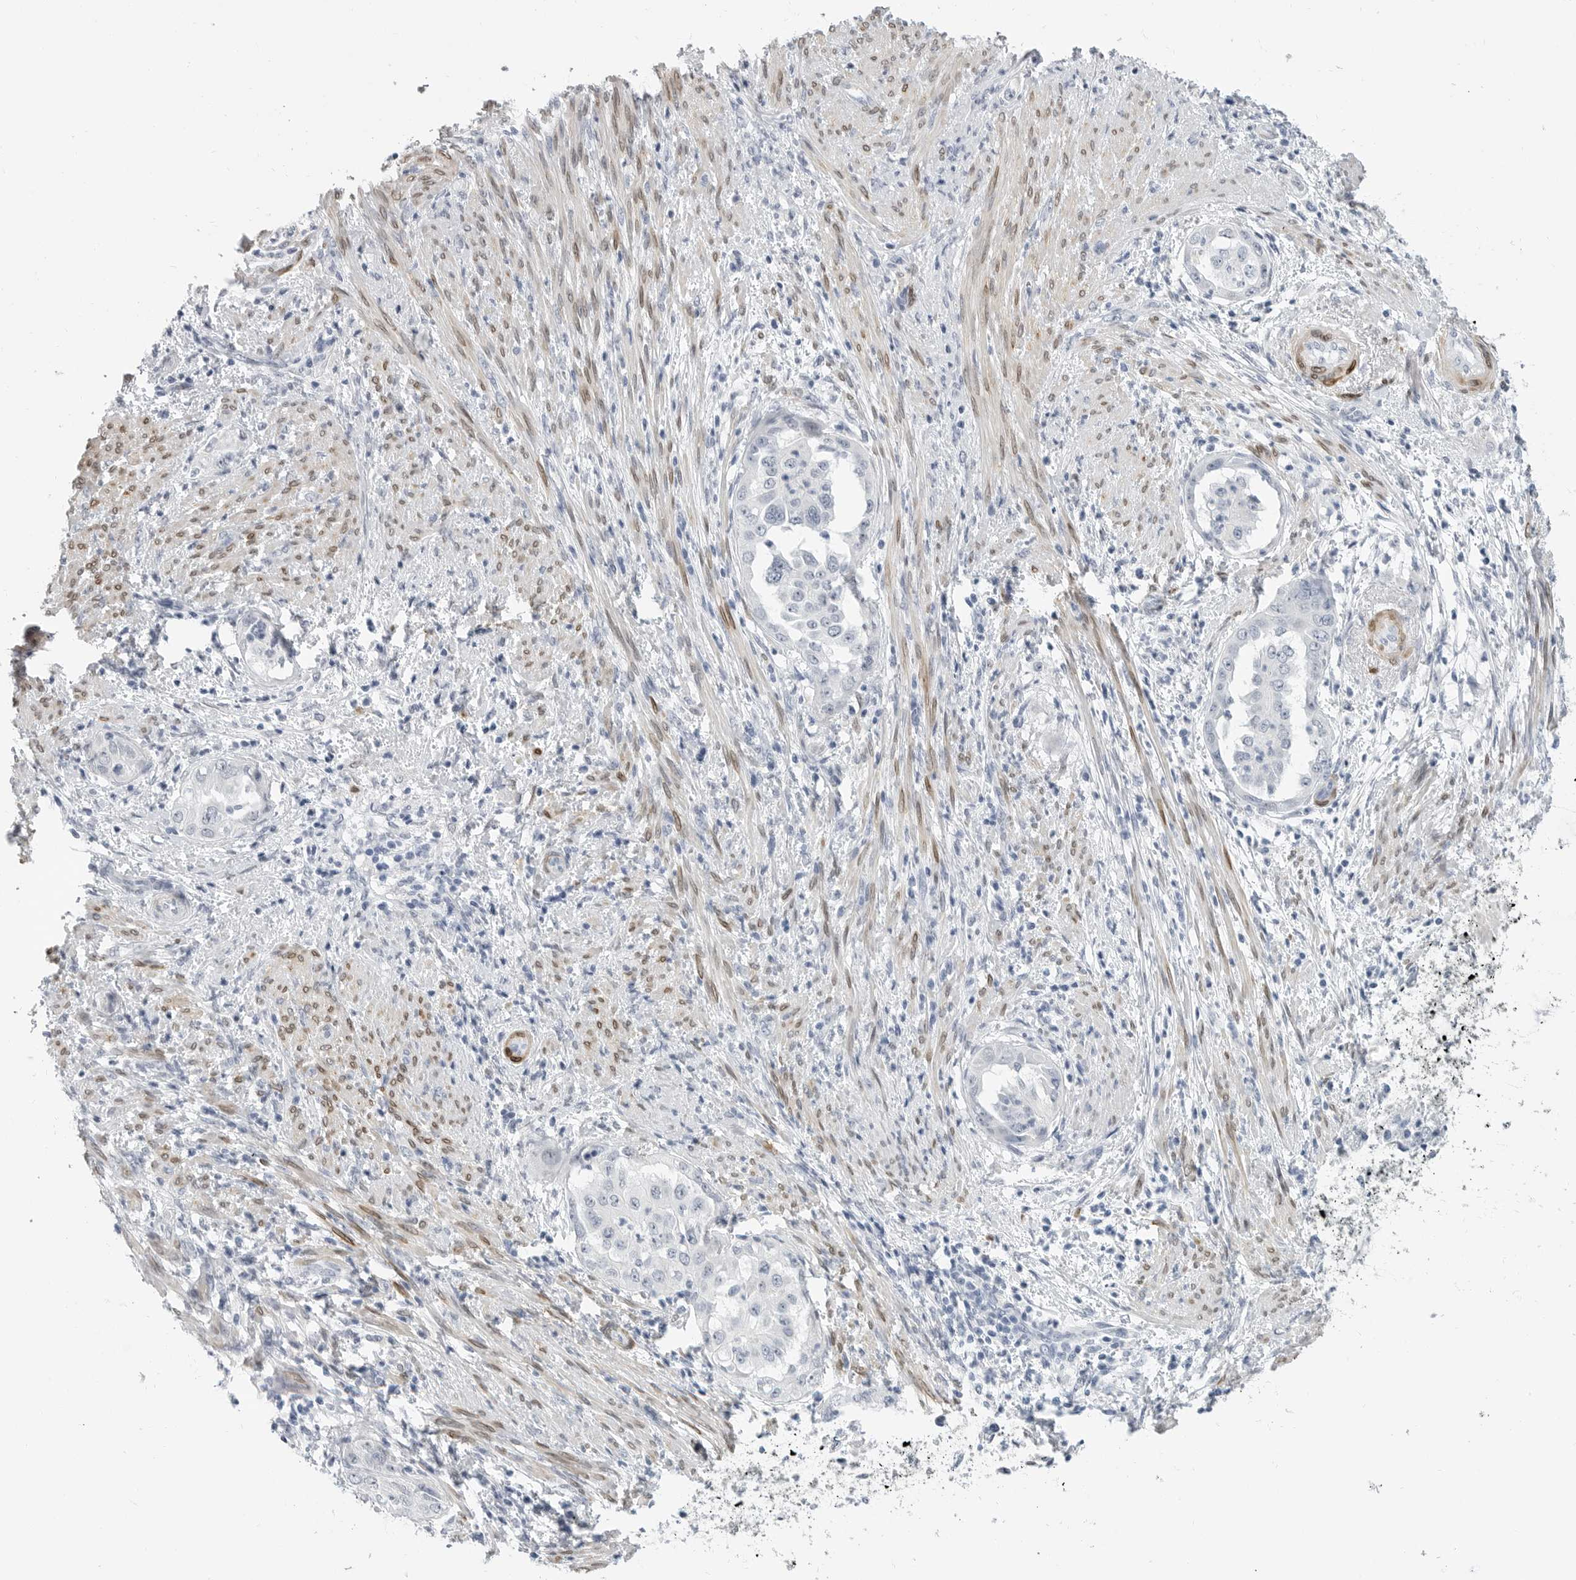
{"staining": {"intensity": "negative", "quantity": "none", "location": "none"}, "tissue": "endometrial cancer", "cell_type": "Tumor cells", "image_type": "cancer", "snomed": [{"axis": "morphology", "description": "Adenocarcinoma, NOS"}, {"axis": "topography", "description": "Endometrium"}], "caption": "Histopathology image shows no protein positivity in tumor cells of endometrial cancer tissue.", "gene": "PLN", "patient": {"sex": "female", "age": 85}}